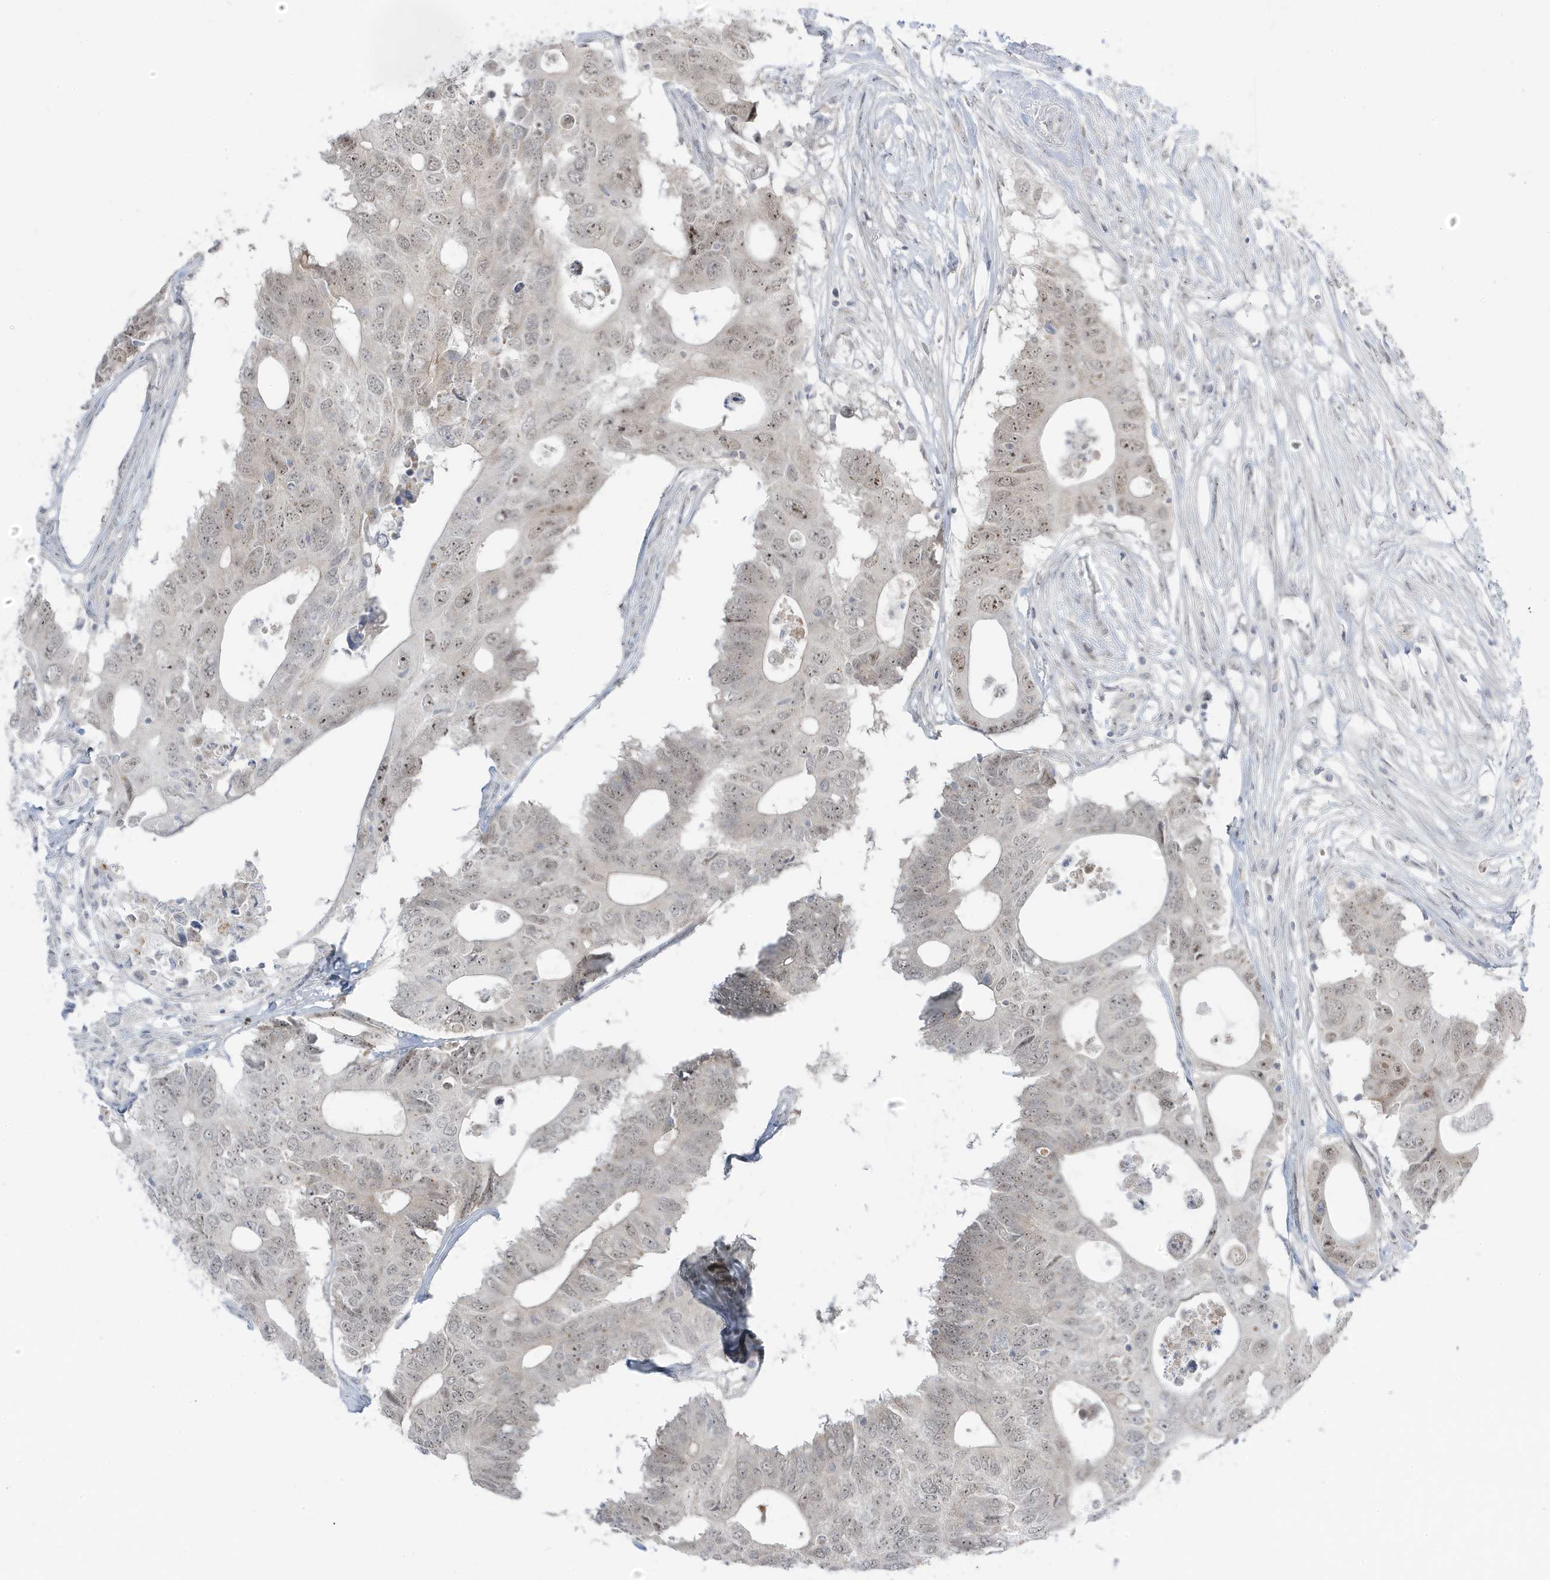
{"staining": {"intensity": "moderate", "quantity": "<25%", "location": "nuclear"}, "tissue": "colorectal cancer", "cell_type": "Tumor cells", "image_type": "cancer", "snomed": [{"axis": "morphology", "description": "Adenocarcinoma, NOS"}, {"axis": "topography", "description": "Colon"}], "caption": "Protein expression analysis of colorectal adenocarcinoma shows moderate nuclear staining in approximately <25% of tumor cells.", "gene": "TSEN15", "patient": {"sex": "male", "age": 71}}